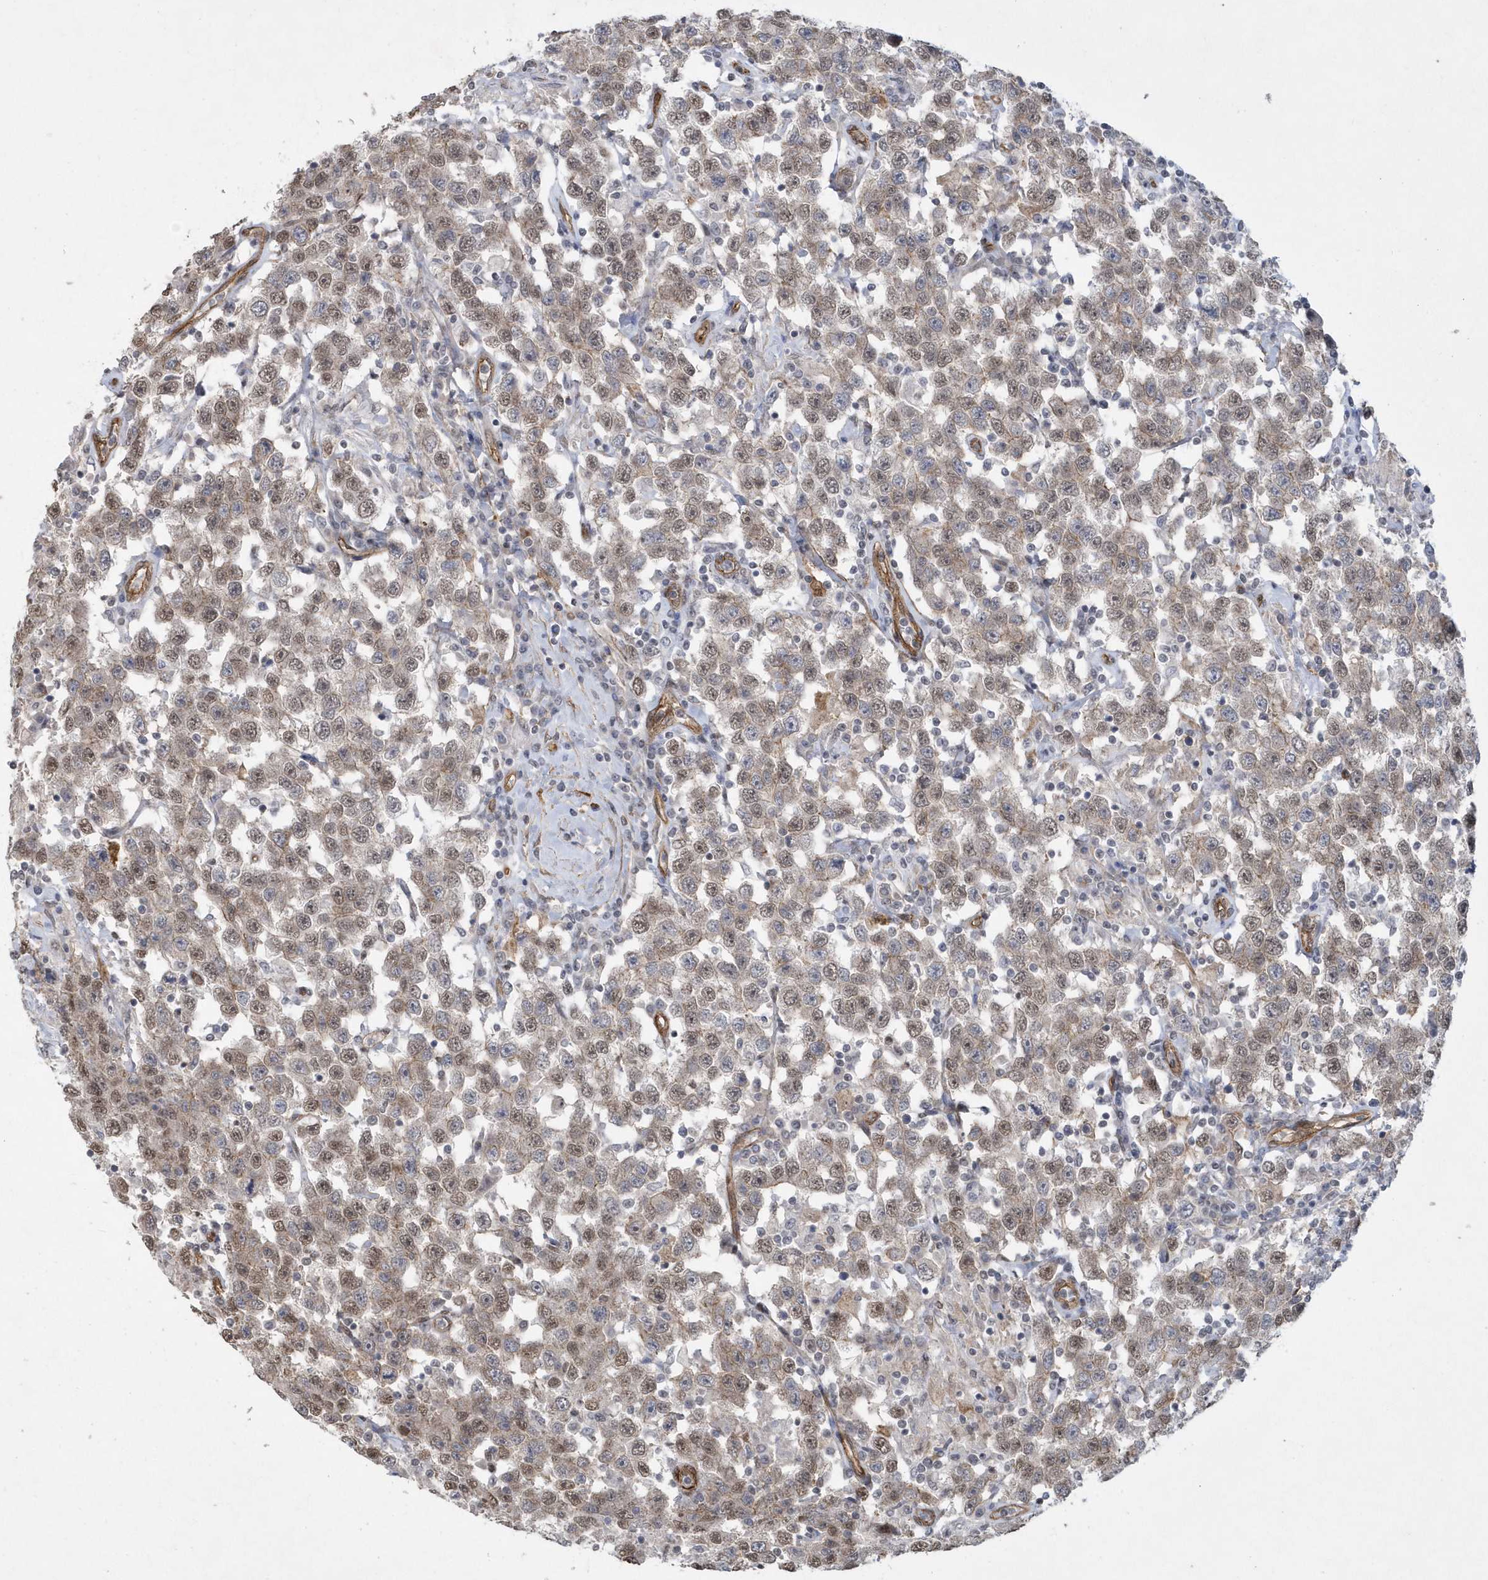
{"staining": {"intensity": "weak", "quantity": "25%-75%", "location": "cytoplasmic/membranous,nuclear"}, "tissue": "testis cancer", "cell_type": "Tumor cells", "image_type": "cancer", "snomed": [{"axis": "morphology", "description": "Seminoma, NOS"}, {"axis": "topography", "description": "Testis"}], "caption": "Approximately 25%-75% of tumor cells in human testis seminoma display weak cytoplasmic/membranous and nuclear protein positivity as visualized by brown immunohistochemical staining.", "gene": "RAI14", "patient": {"sex": "male", "age": 41}}